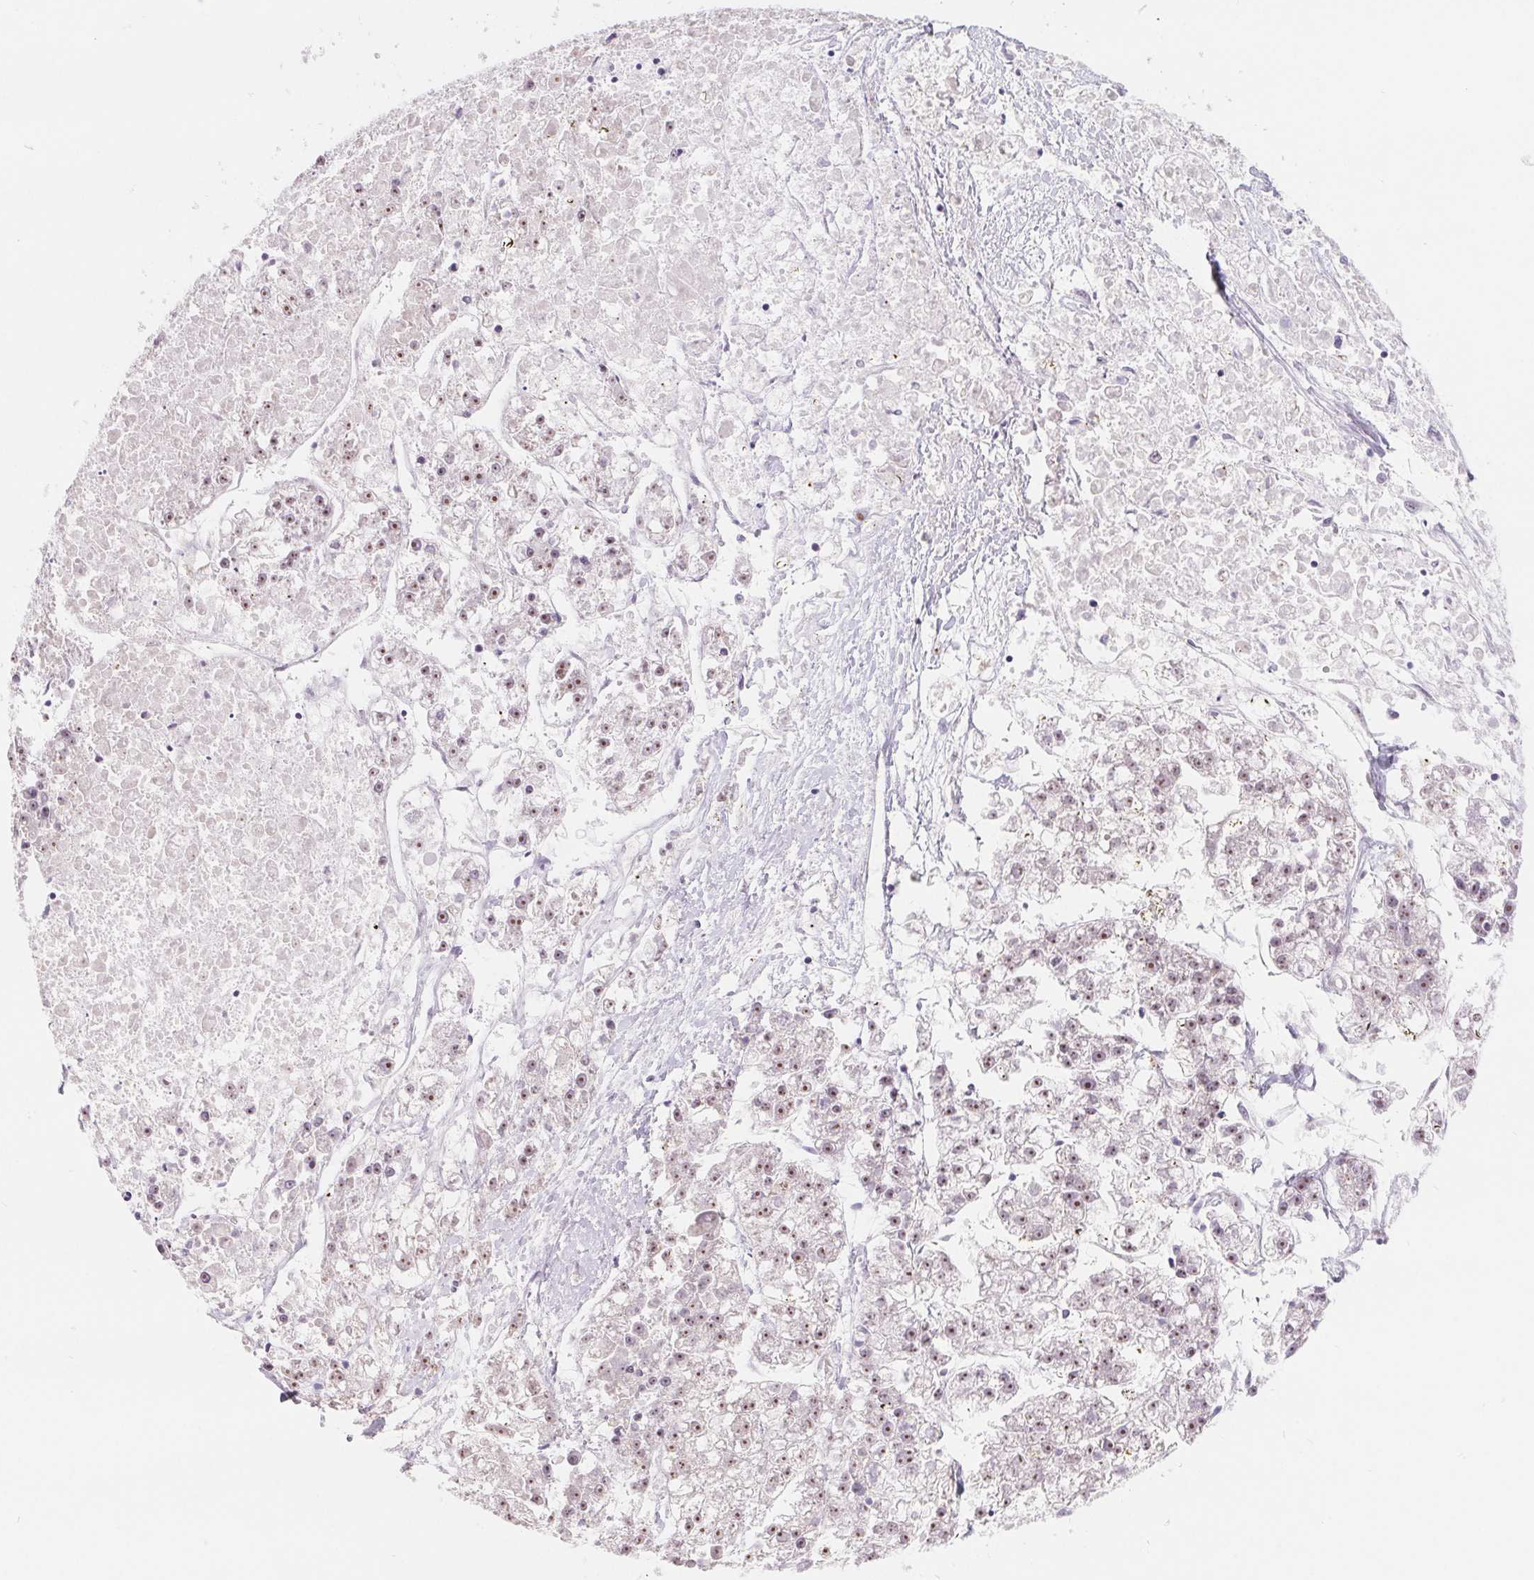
{"staining": {"intensity": "moderate", "quantity": ">75%", "location": "nuclear"}, "tissue": "liver cancer", "cell_type": "Tumor cells", "image_type": "cancer", "snomed": [{"axis": "morphology", "description": "Carcinoma, Hepatocellular, NOS"}, {"axis": "topography", "description": "Liver"}], "caption": "DAB immunohistochemical staining of liver cancer (hepatocellular carcinoma) shows moderate nuclear protein positivity in approximately >75% of tumor cells. (brown staining indicates protein expression, while blue staining denotes nuclei).", "gene": "LCA5L", "patient": {"sex": "male", "age": 56}}